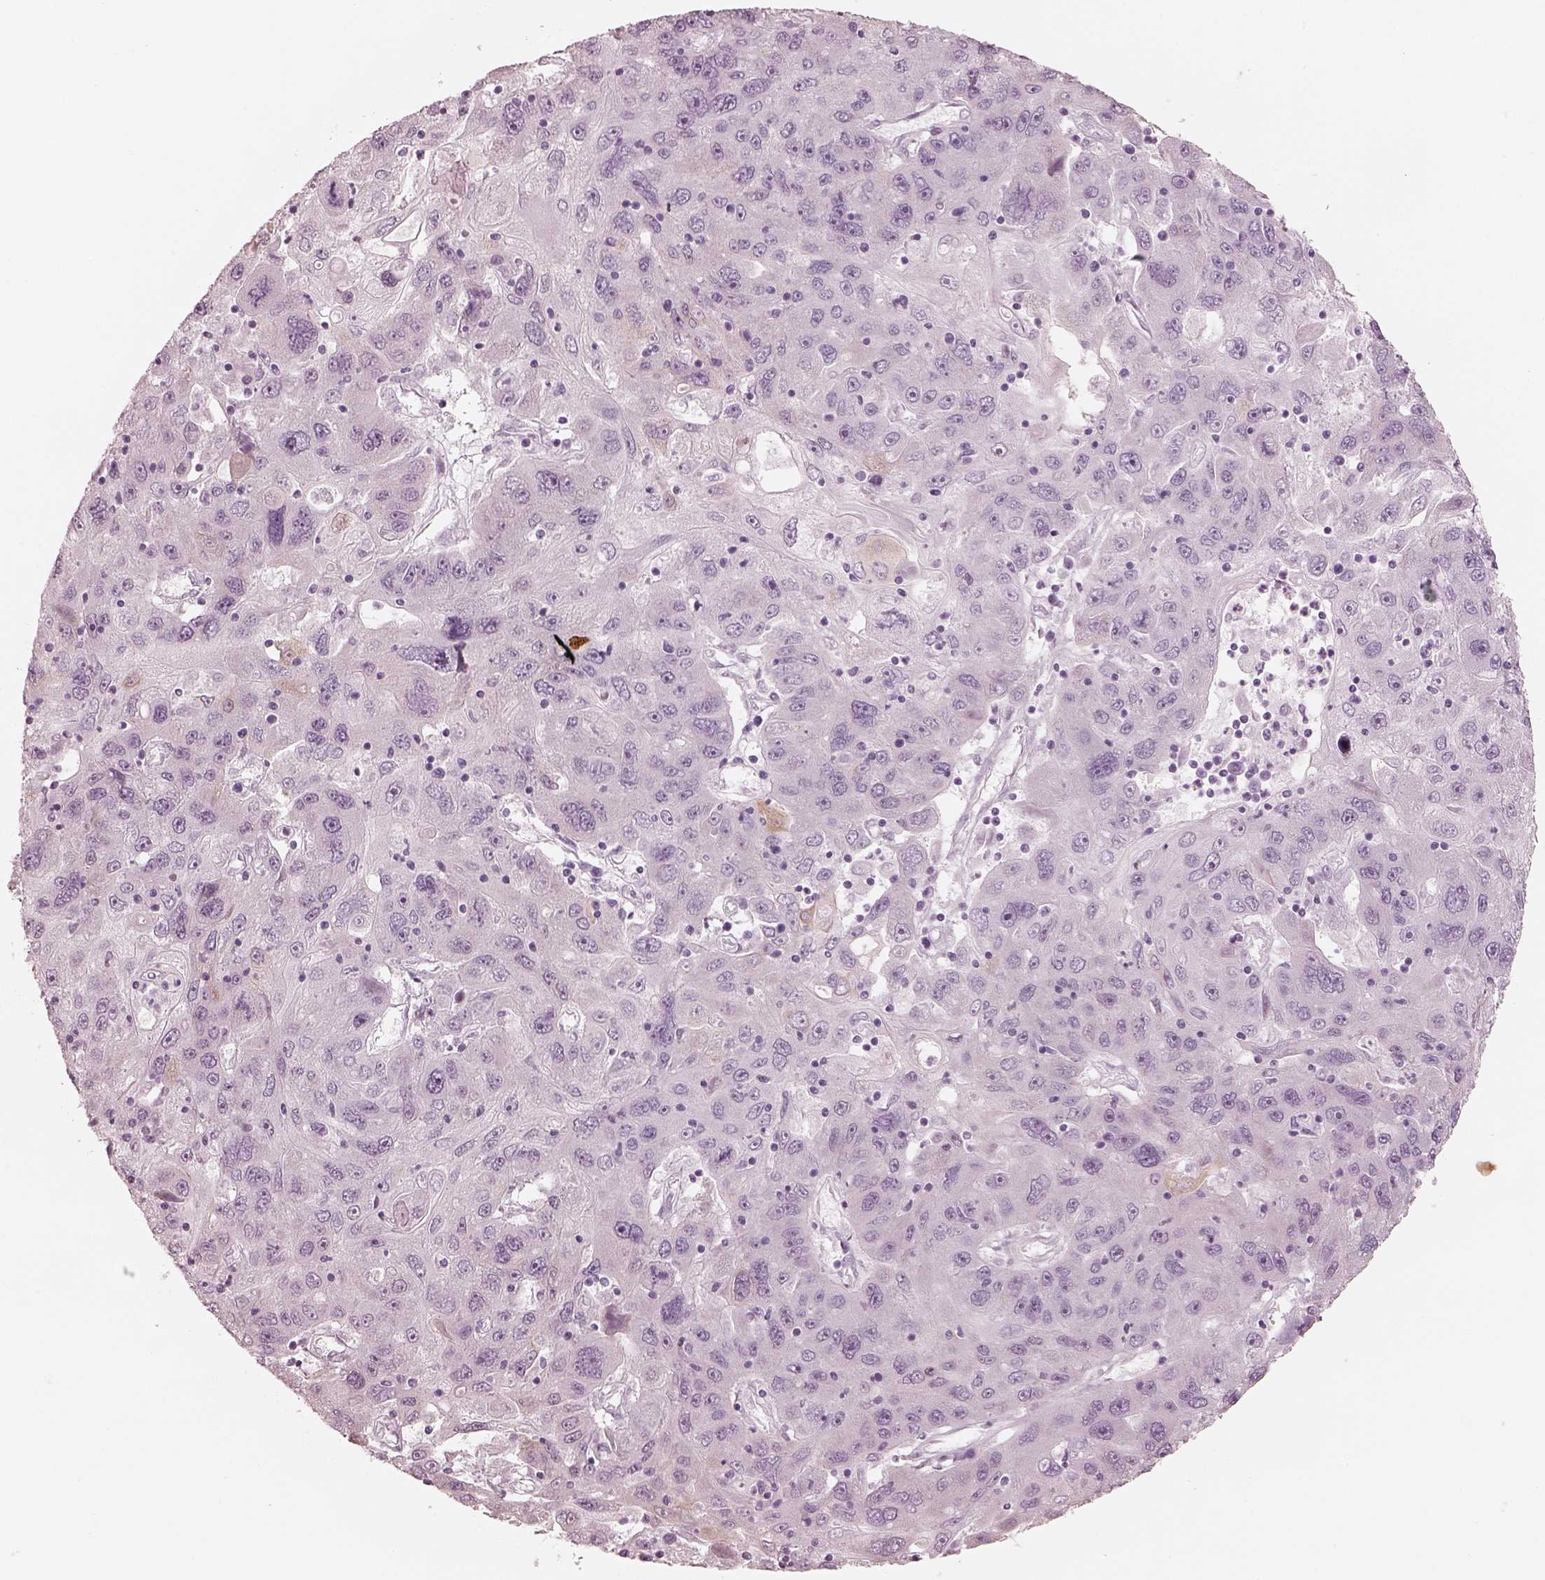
{"staining": {"intensity": "negative", "quantity": "none", "location": "none"}, "tissue": "stomach cancer", "cell_type": "Tumor cells", "image_type": "cancer", "snomed": [{"axis": "morphology", "description": "Adenocarcinoma, NOS"}, {"axis": "topography", "description": "Stomach"}], "caption": "Immunohistochemistry (IHC) of human stomach adenocarcinoma reveals no positivity in tumor cells.", "gene": "PON3", "patient": {"sex": "male", "age": 56}}